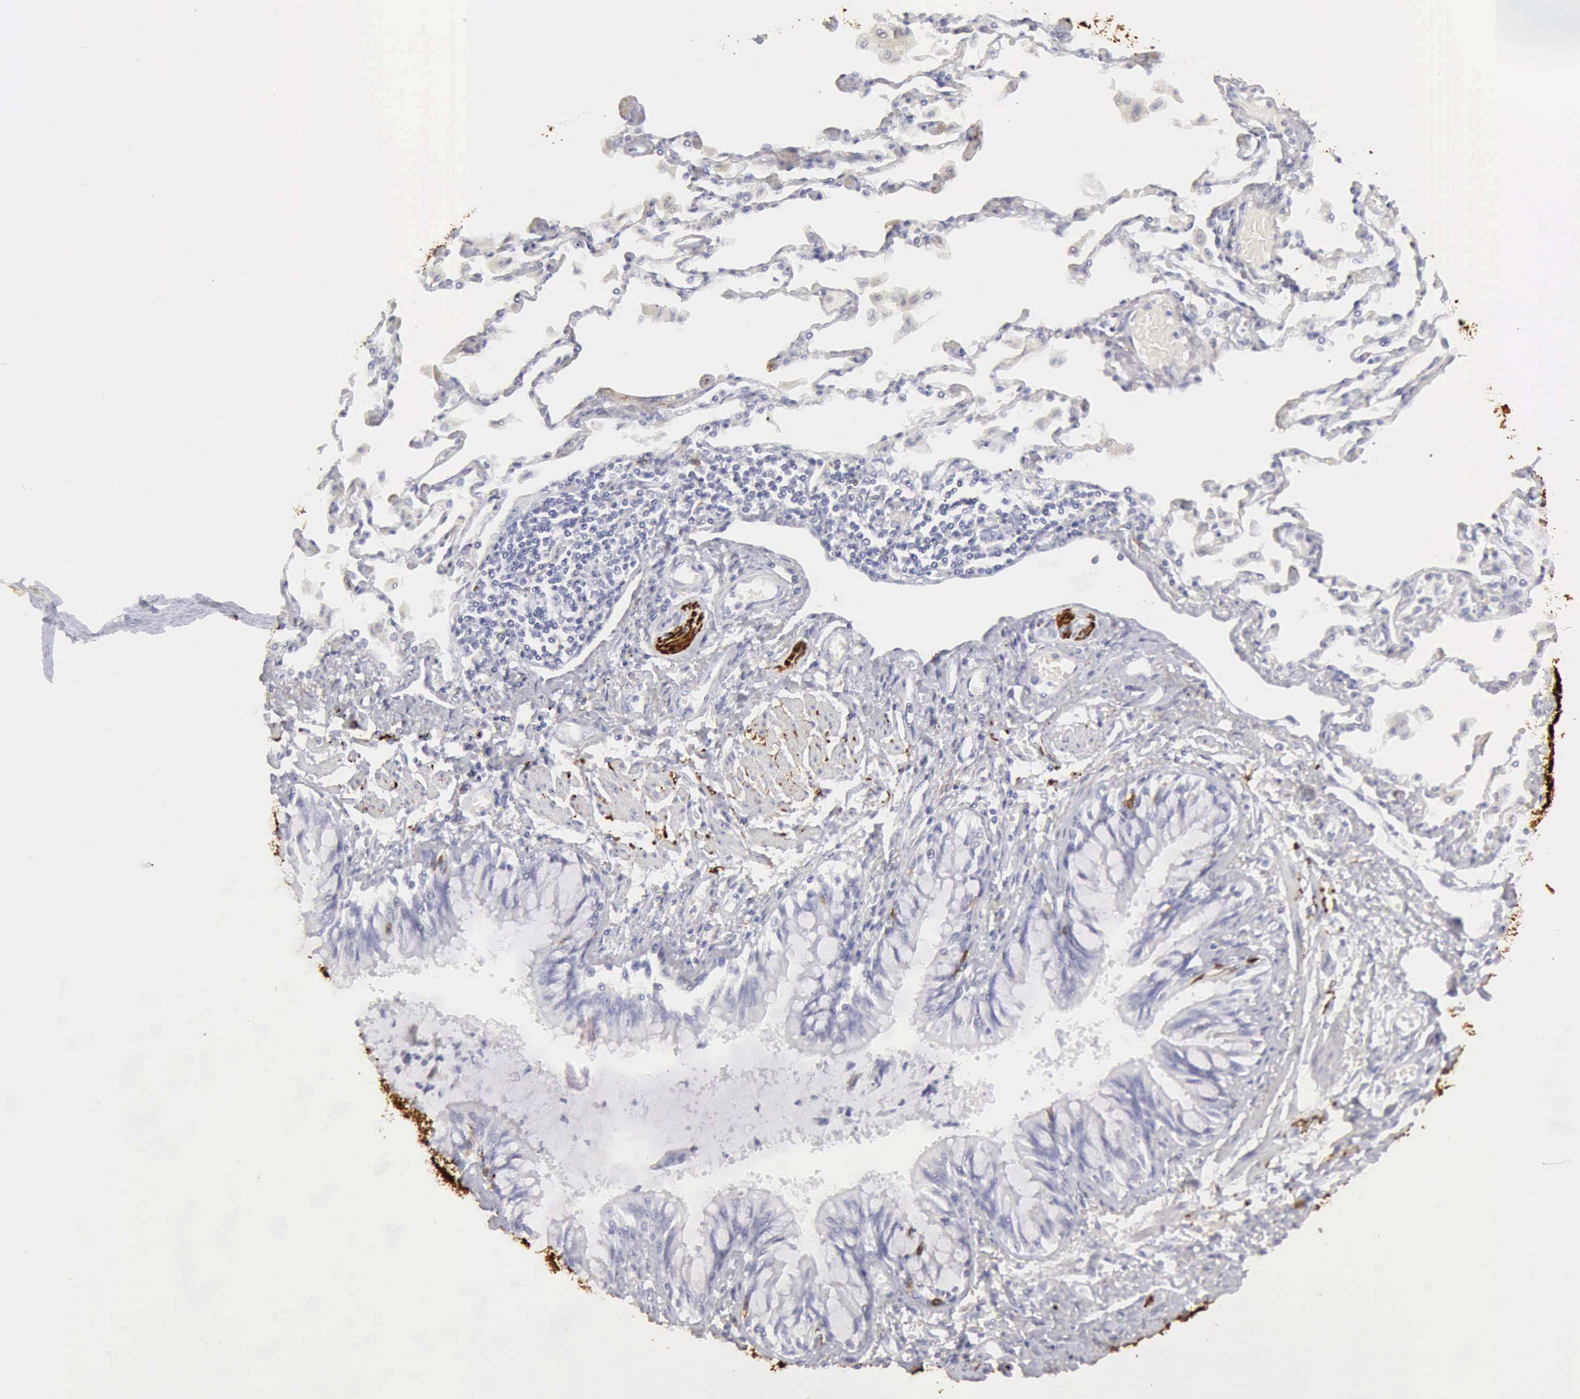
{"staining": {"intensity": "negative", "quantity": "none", "location": "none"}, "tissue": "adipose tissue", "cell_type": "Adipocytes", "image_type": "normal", "snomed": [{"axis": "morphology", "description": "Normal tissue, NOS"}, {"axis": "morphology", "description": "Adenocarcinoma, NOS"}, {"axis": "topography", "description": "Cartilage tissue"}, {"axis": "topography", "description": "Lung"}], "caption": "This is a histopathology image of immunohistochemistry staining of benign adipose tissue, which shows no expression in adipocytes.", "gene": "NCAM1", "patient": {"sex": "female", "age": 67}}